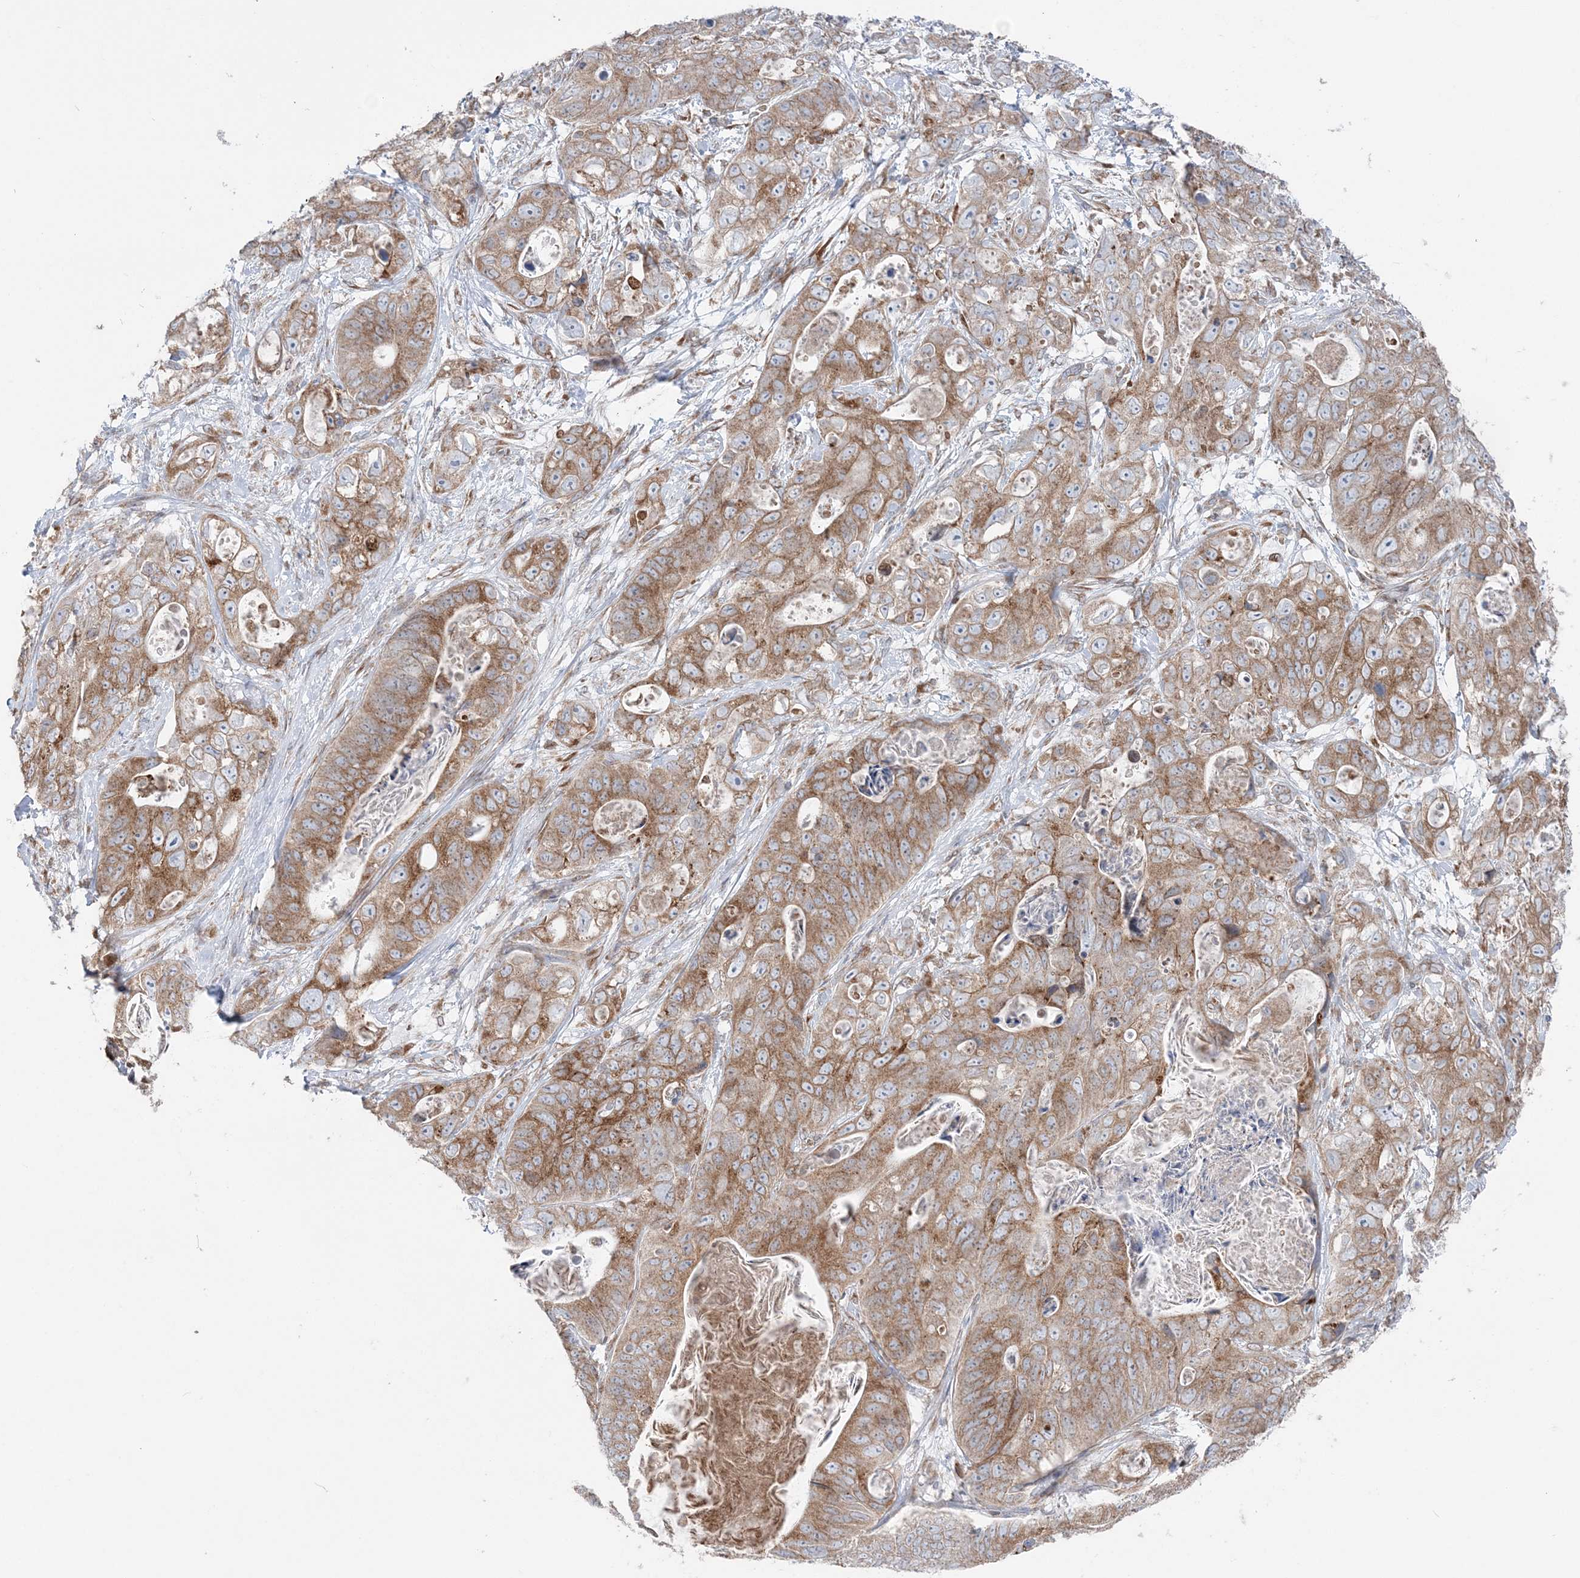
{"staining": {"intensity": "moderate", "quantity": ">75%", "location": "cytoplasmic/membranous"}, "tissue": "stomach cancer", "cell_type": "Tumor cells", "image_type": "cancer", "snomed": [{"axis": "morphology", "description": "Adenocarcinoma, NOS"}, {"axis": "topography", "description": "Stomach"}], "caption": "Protein staining of adenocarcinoma (stomach) tissue shows moderate cytoplasmic/membranous expression in about >75% of tumor cells. The staining was performed using DAB (3,3'-diaminobenzidine) to visualize the protein expression in brown, while the nuclei were stained in blue with hematoxylin (Magnification: 20x).", "gene": "TMED10", "patient": {"sex": "female", "age": 89}}